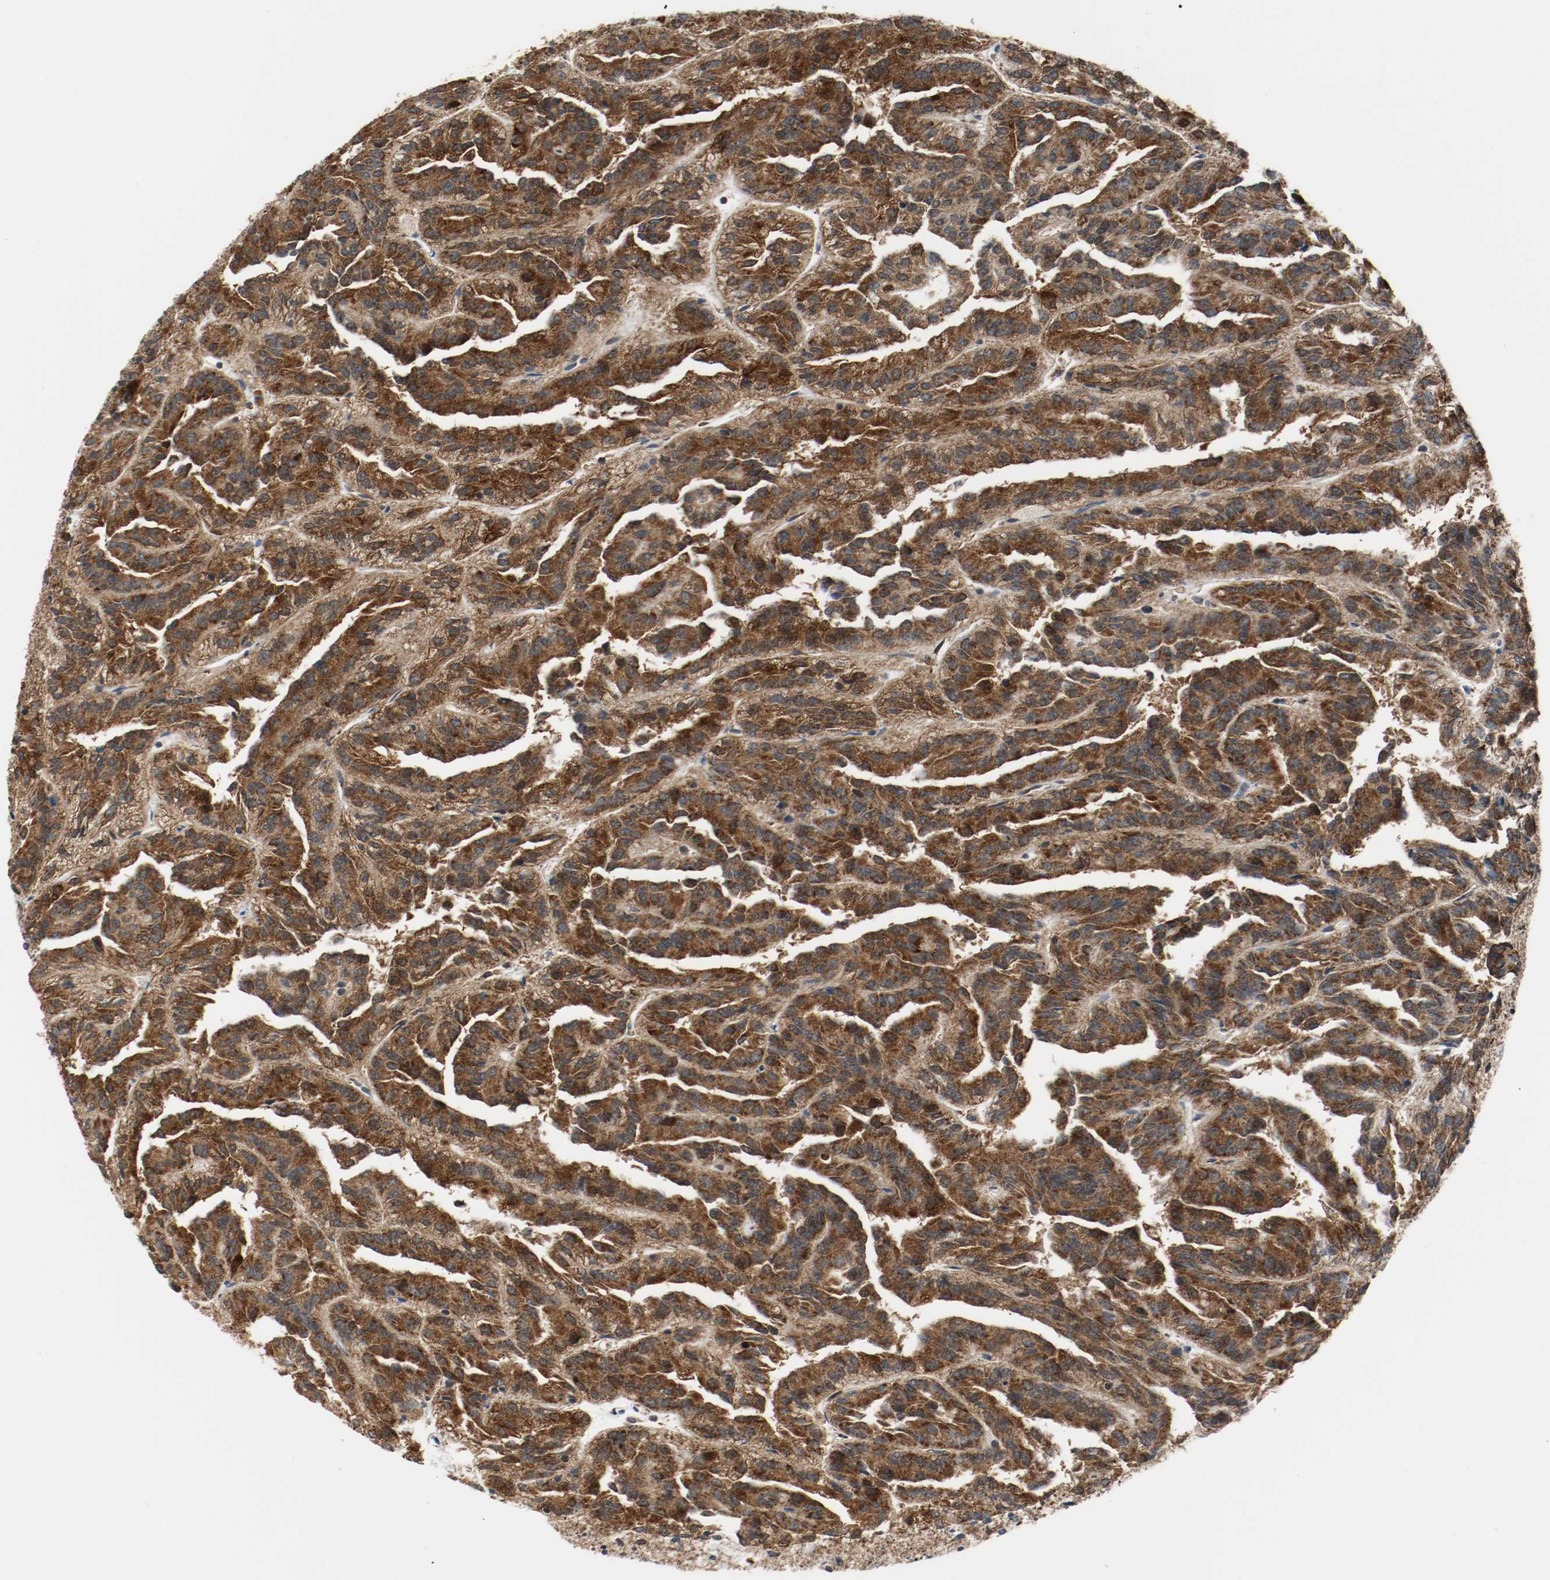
{"staining": {"intensity": "strong", "quantity": ">75%", "location": "cytoplasmic/membranous"}, "tissue": "renal cancer", "cell_type": "Tumor cells", "image_type": "cancer", "snomed": [{"axis": "morphology", "description": "Adenocarcinoma, NOS"}, {"axis": "topography", "description": "Kidney"}], "caption": "This is an image of immunohistochemistry (IHC) staining of adenocarcinoma (renal), which shows strong staining in the cytoplasmic/membranous of tumor cells.", "gene": "TXNRD1", "patient": {"sex": "male", "age": 46}}